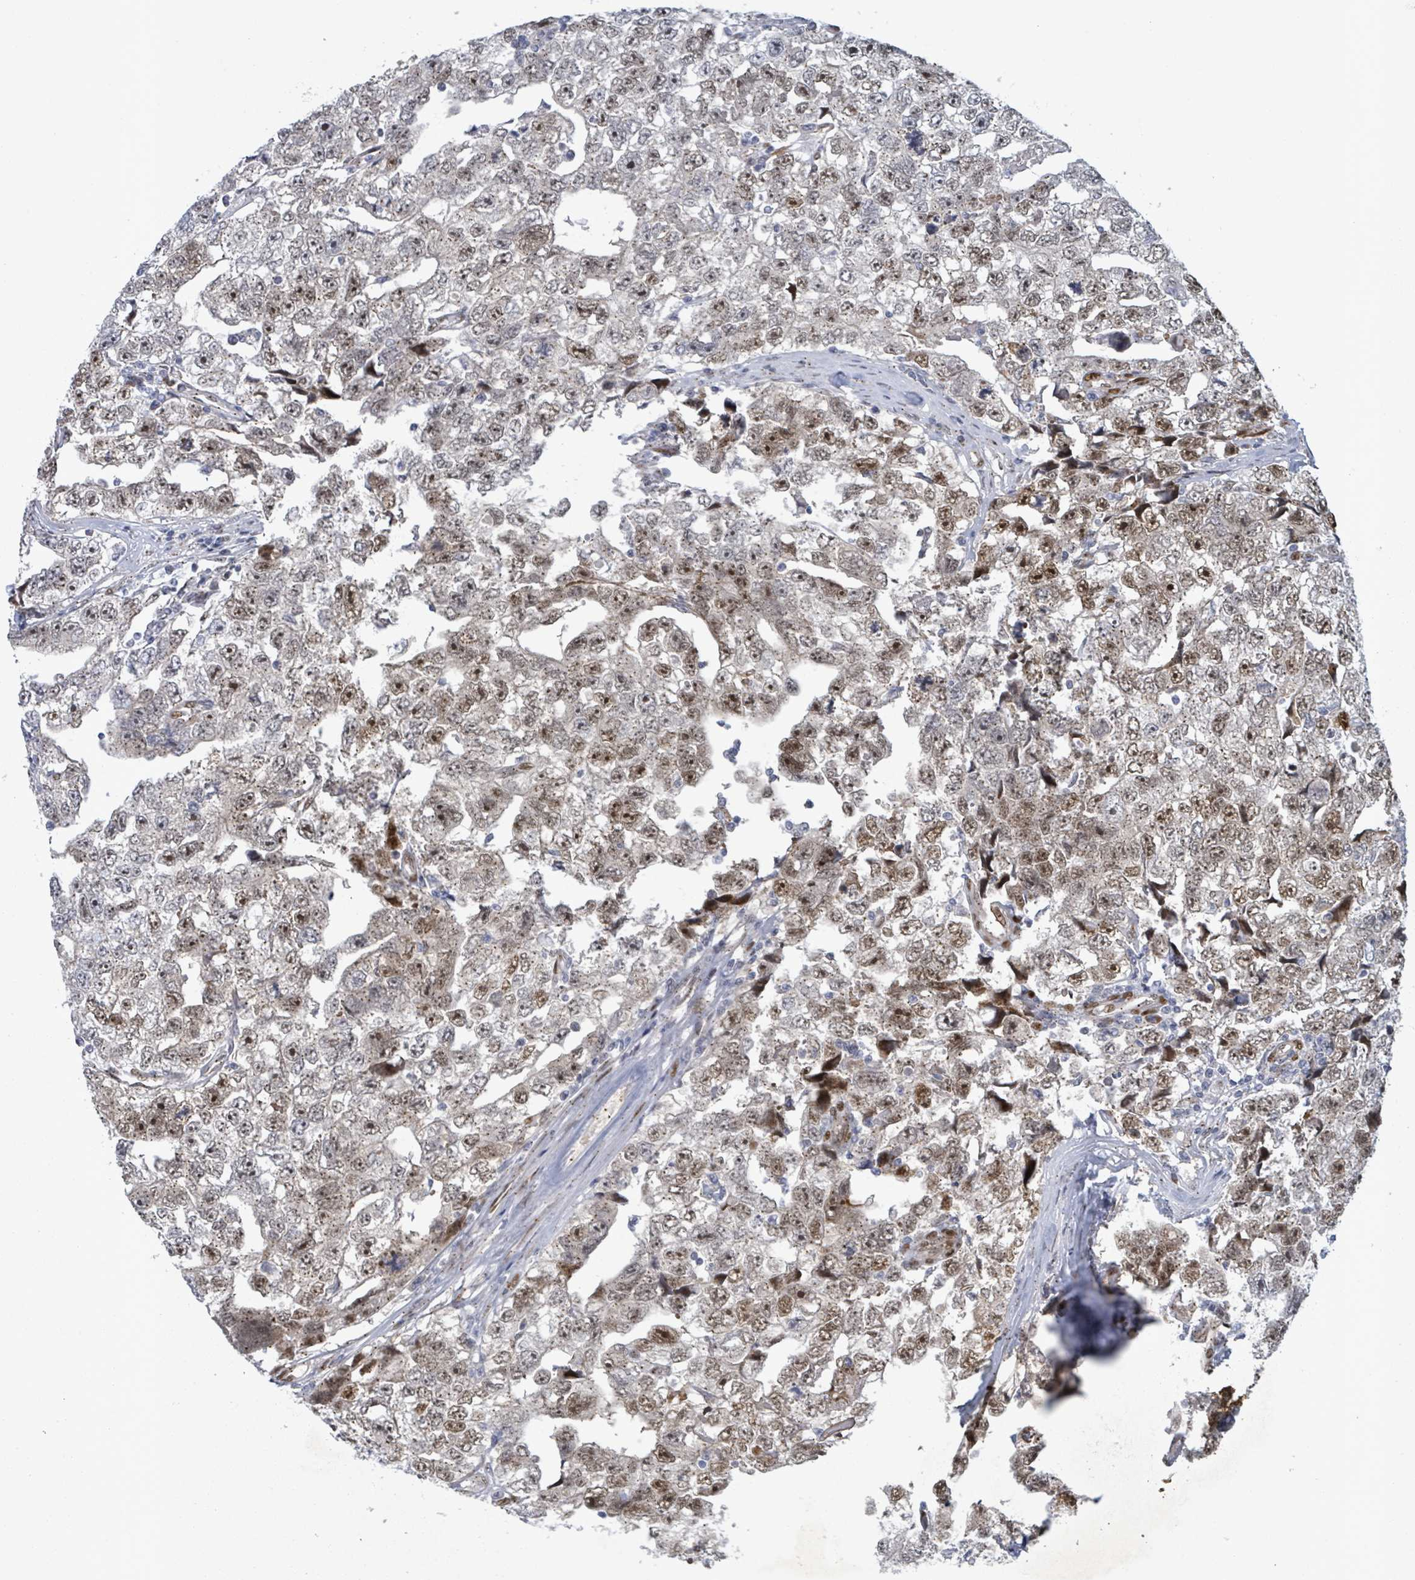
{"staining": {"intensity": "moderate", "quantity": "25%-75%", "location": "nuclear"}, "tissue": "testis cancer", "cell_type": "Tumor cells", "image_type": "cancer", "snomed": [{"axis": "morphology", "description": "Carcinoma, Embryonal, NOS"}, {"axis": "topography", "description": "Testis"}], "caption": "Testis cancer (embryonal carcinoma) stained for a protein displays moderate nuclear positivity in tumor cells. The staining is performed using DAB brown chromogen to label protein expression. The nuclei are counter-stained blue using hematoxylin.", "gene": "TUSC1", "patient": {"sex": "male", "age": 22}}